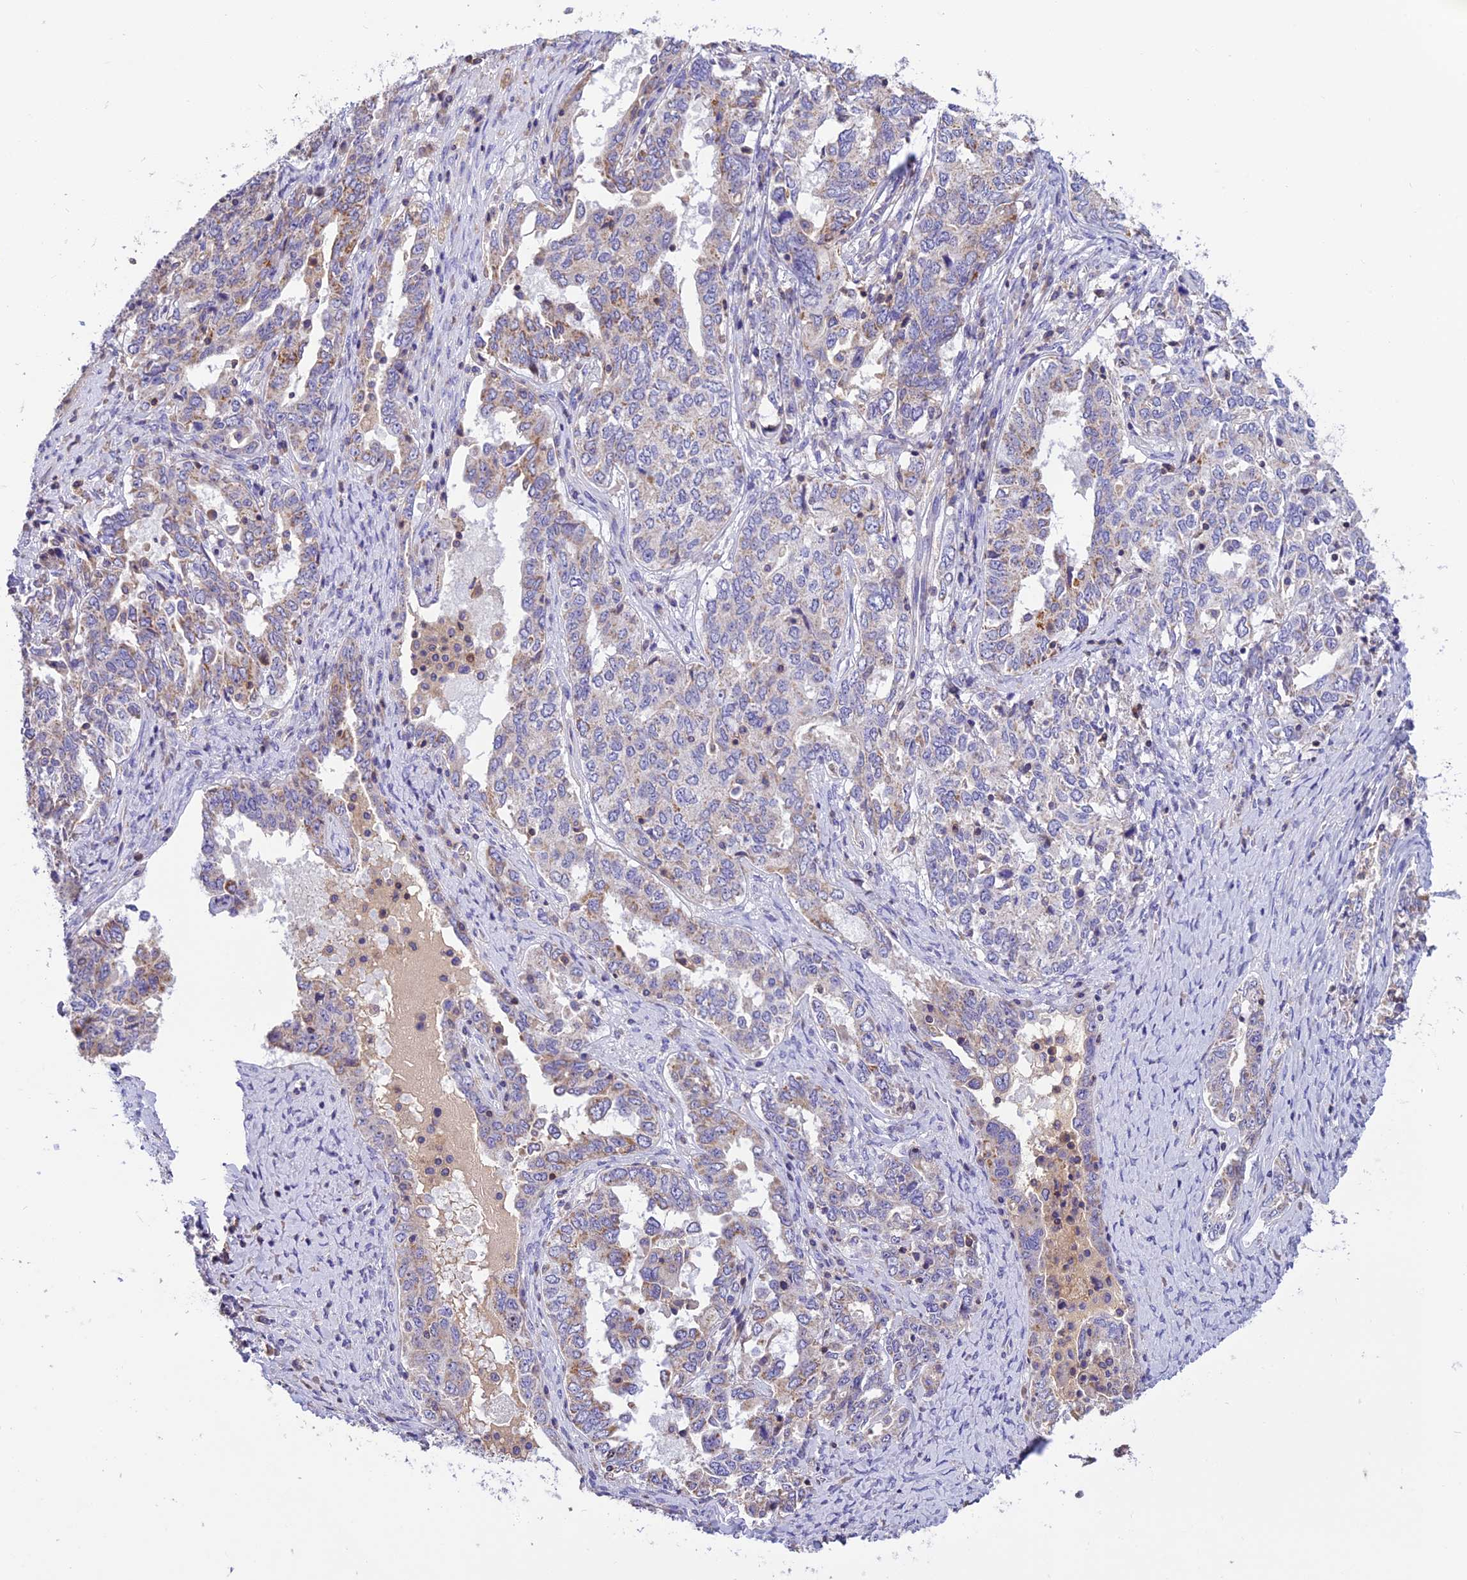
{"staining": {"intensity": "weak", "quantity": "25%-75%", "location": "cytoplasmic/membranous"}, "tissue": "ovarian cancer", "cell_type": "Tumor cells", "image_type": "cancer", "snomed": [{"axis": "morphology", "description": "Carcinoma, endometroid"}, {"axis": "topography", "description": "Ovary"}], "caption": "DAB (3,3'-diaminobenzidine) immunohistochemical staining of ovarian cancer exhibits weak cytoplasmic/membranous protein expression in approximately 25%-75% of tumor cells.", "gene": "LPXN", "patient": {"sex": "female", "age": 62}}